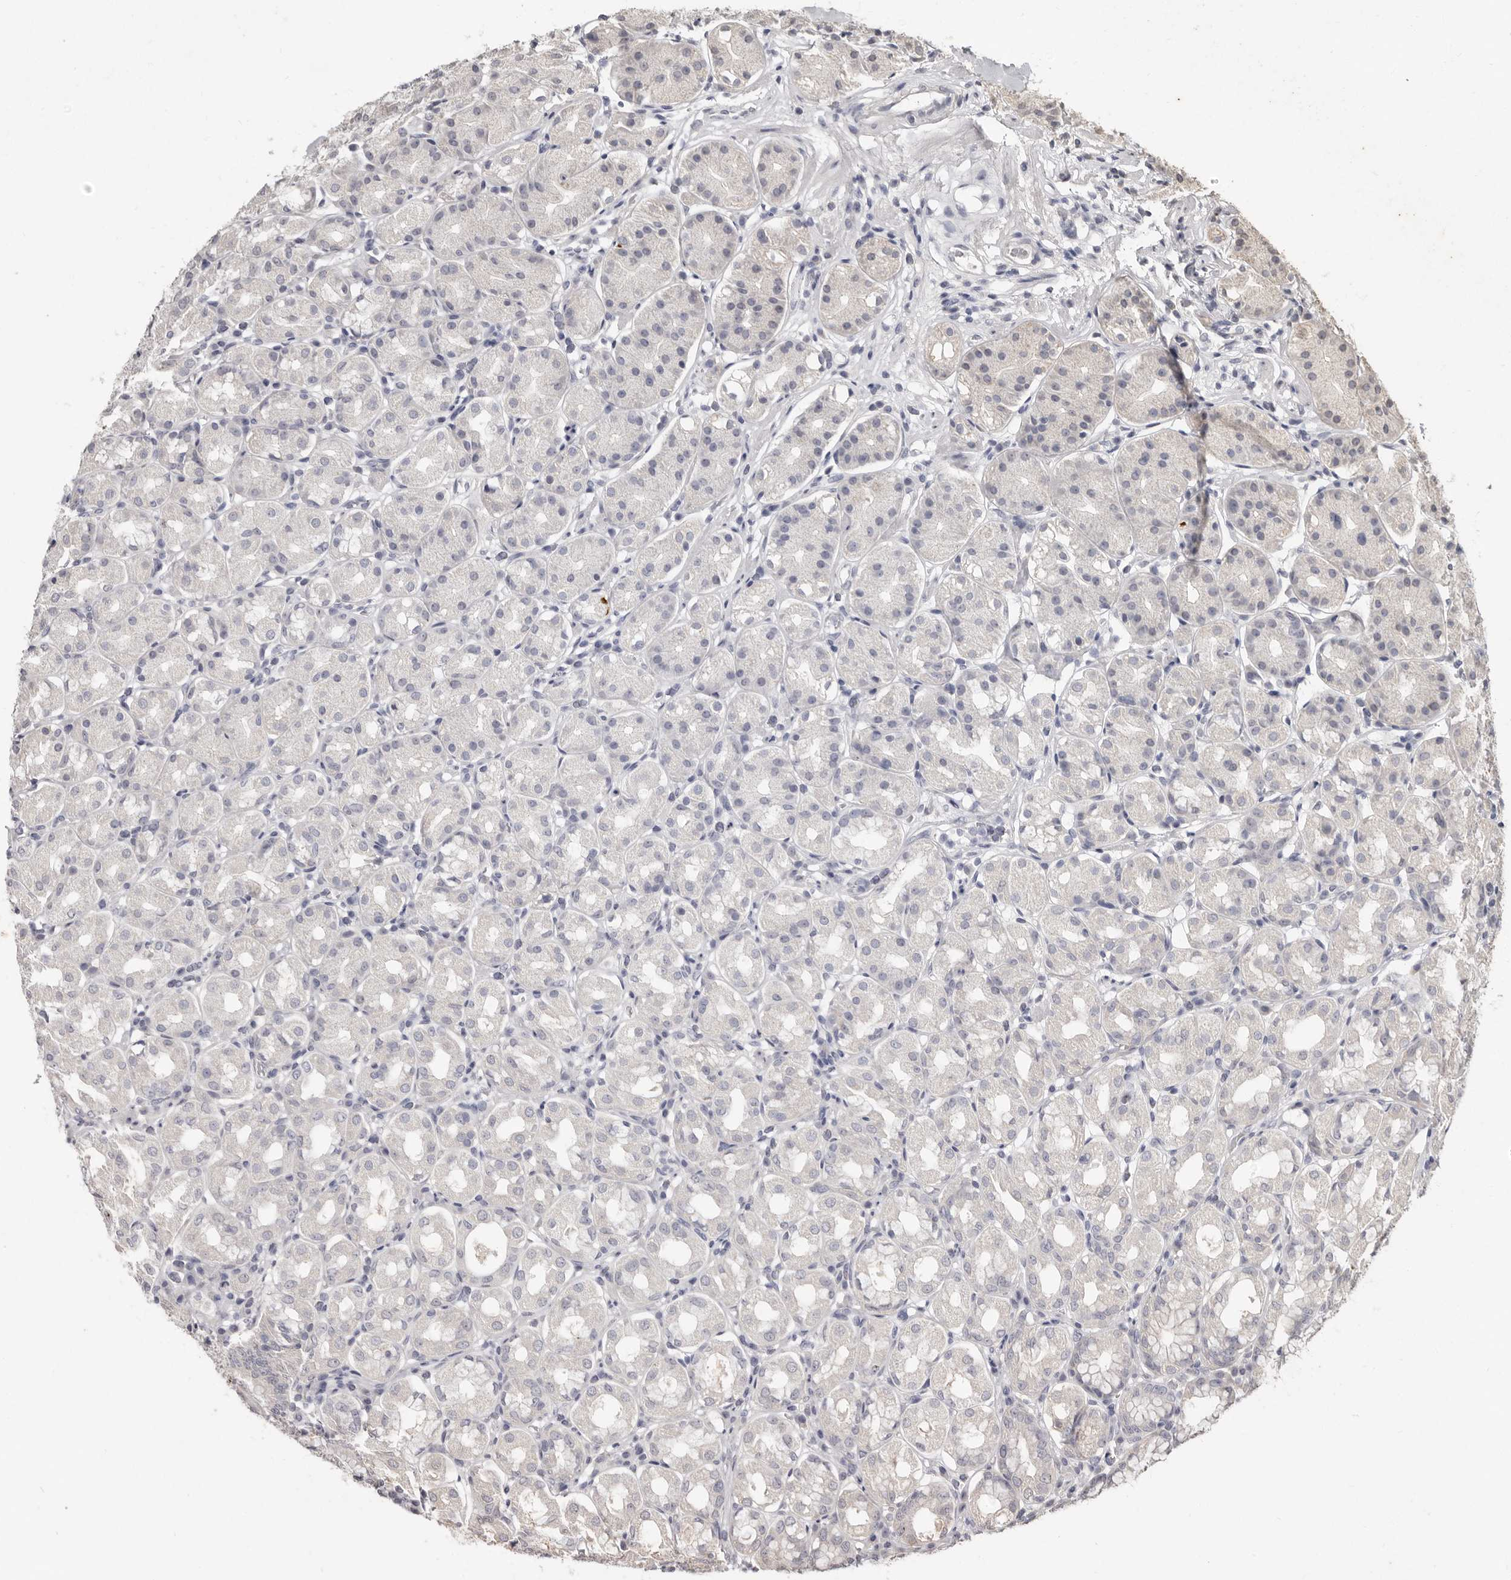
{"staining": {"intensity": "negative", "quantity": "none", "location": "none"}, "tissue": "stomach", "cell_type": "Glandular cells", "image_type": "normal", "snomed": [{"axis": "morphology", "description": "Normal tissue, NOS"}, {"axis": "topography", "description": "Stomach"}, {"axis": "topography", "description": "Stomach, lower"}], "caption": "Immunohistochemistry (IHC) photomicrograph of unremarkable stomach: stomach stained with DAB exhibits no significant protein expression in glandular cells.", "gene": "LINGO2", "patient": {"sex": "female", "age": 56}}